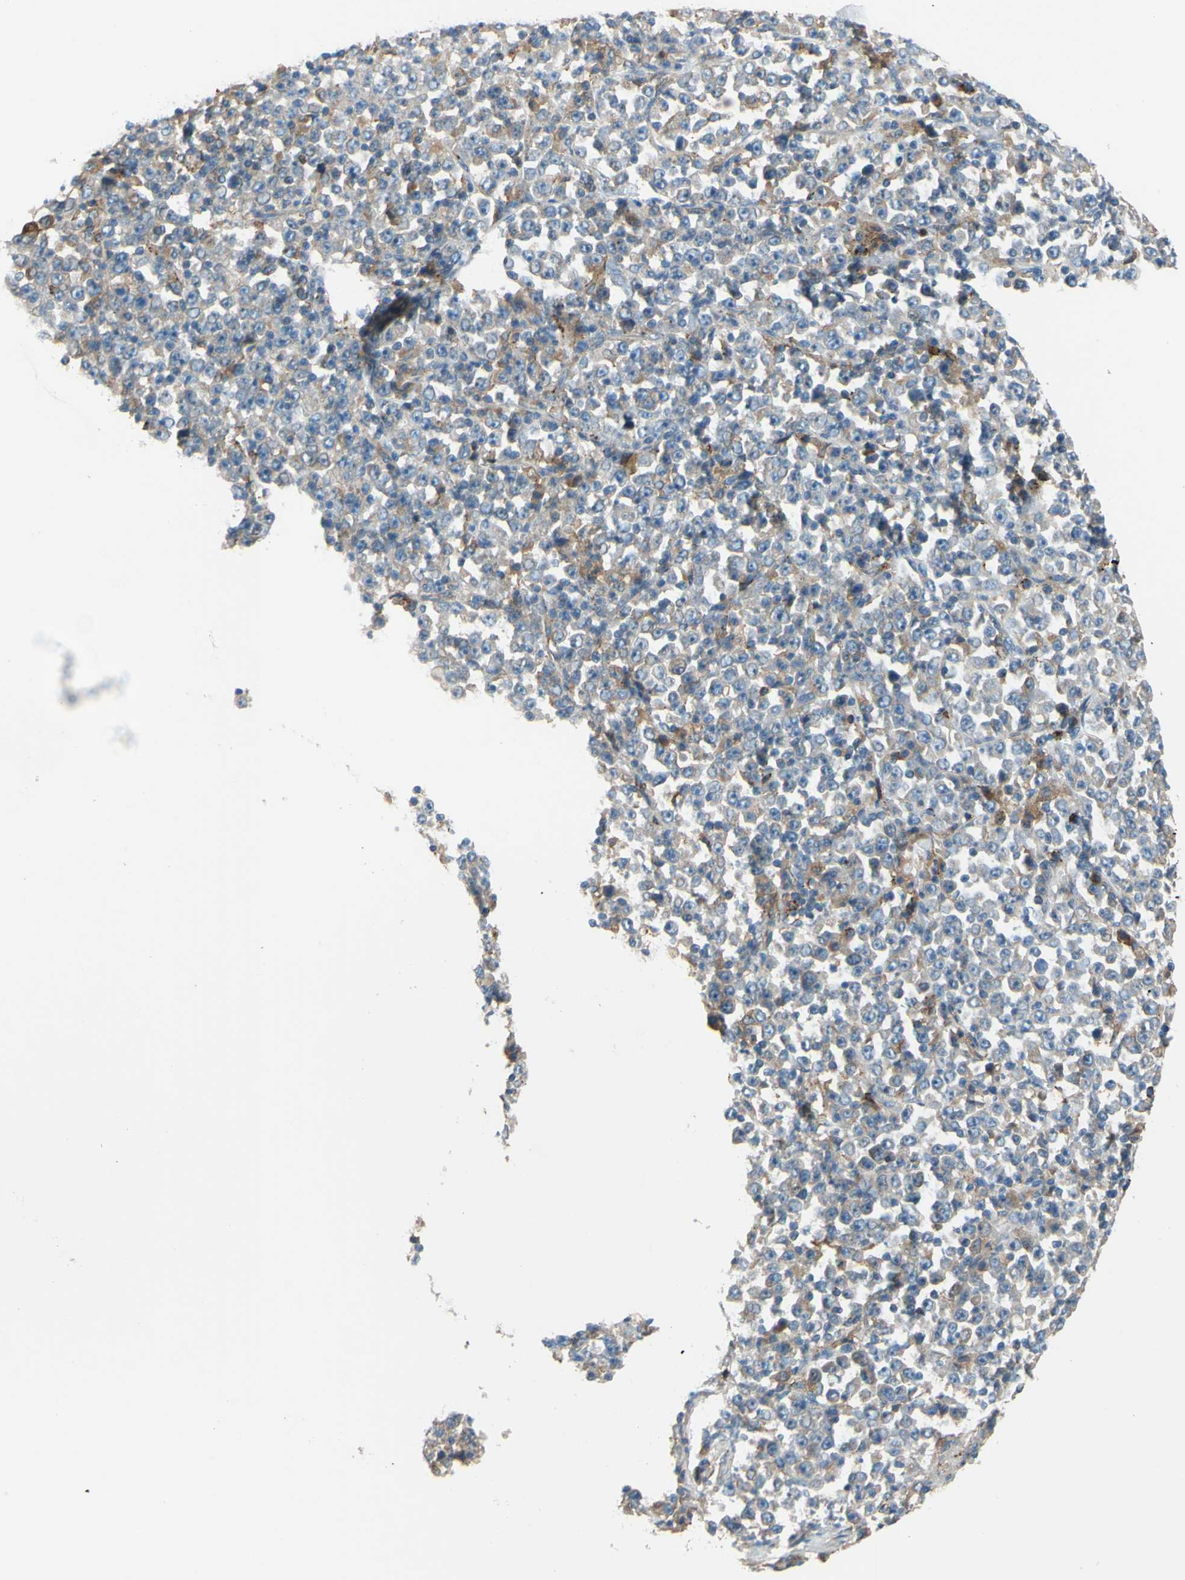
{"staining": {"intensity": "weak", "quantity": "<25%", "location": "cytoplasmic/membranous"}, "tissue": "stomach cancer", "cell_type": "Tumor cells", "image_type": "cancer", "snomed": [{"axis": "morphology", "description": "Normal tissue, NOS"}, {"axis": "morphology", "description": "Adenocarcinoma, NOS"}, {"axis": "topography", "description": "Stomach, upper"}, {"axis": "topography", "description": "Stomach"}], "caption": "Tumor cells are negative for brown protein staining in stomach cancer.", "gene": "POR", "patient": {"sex": "male", "age": 59}}